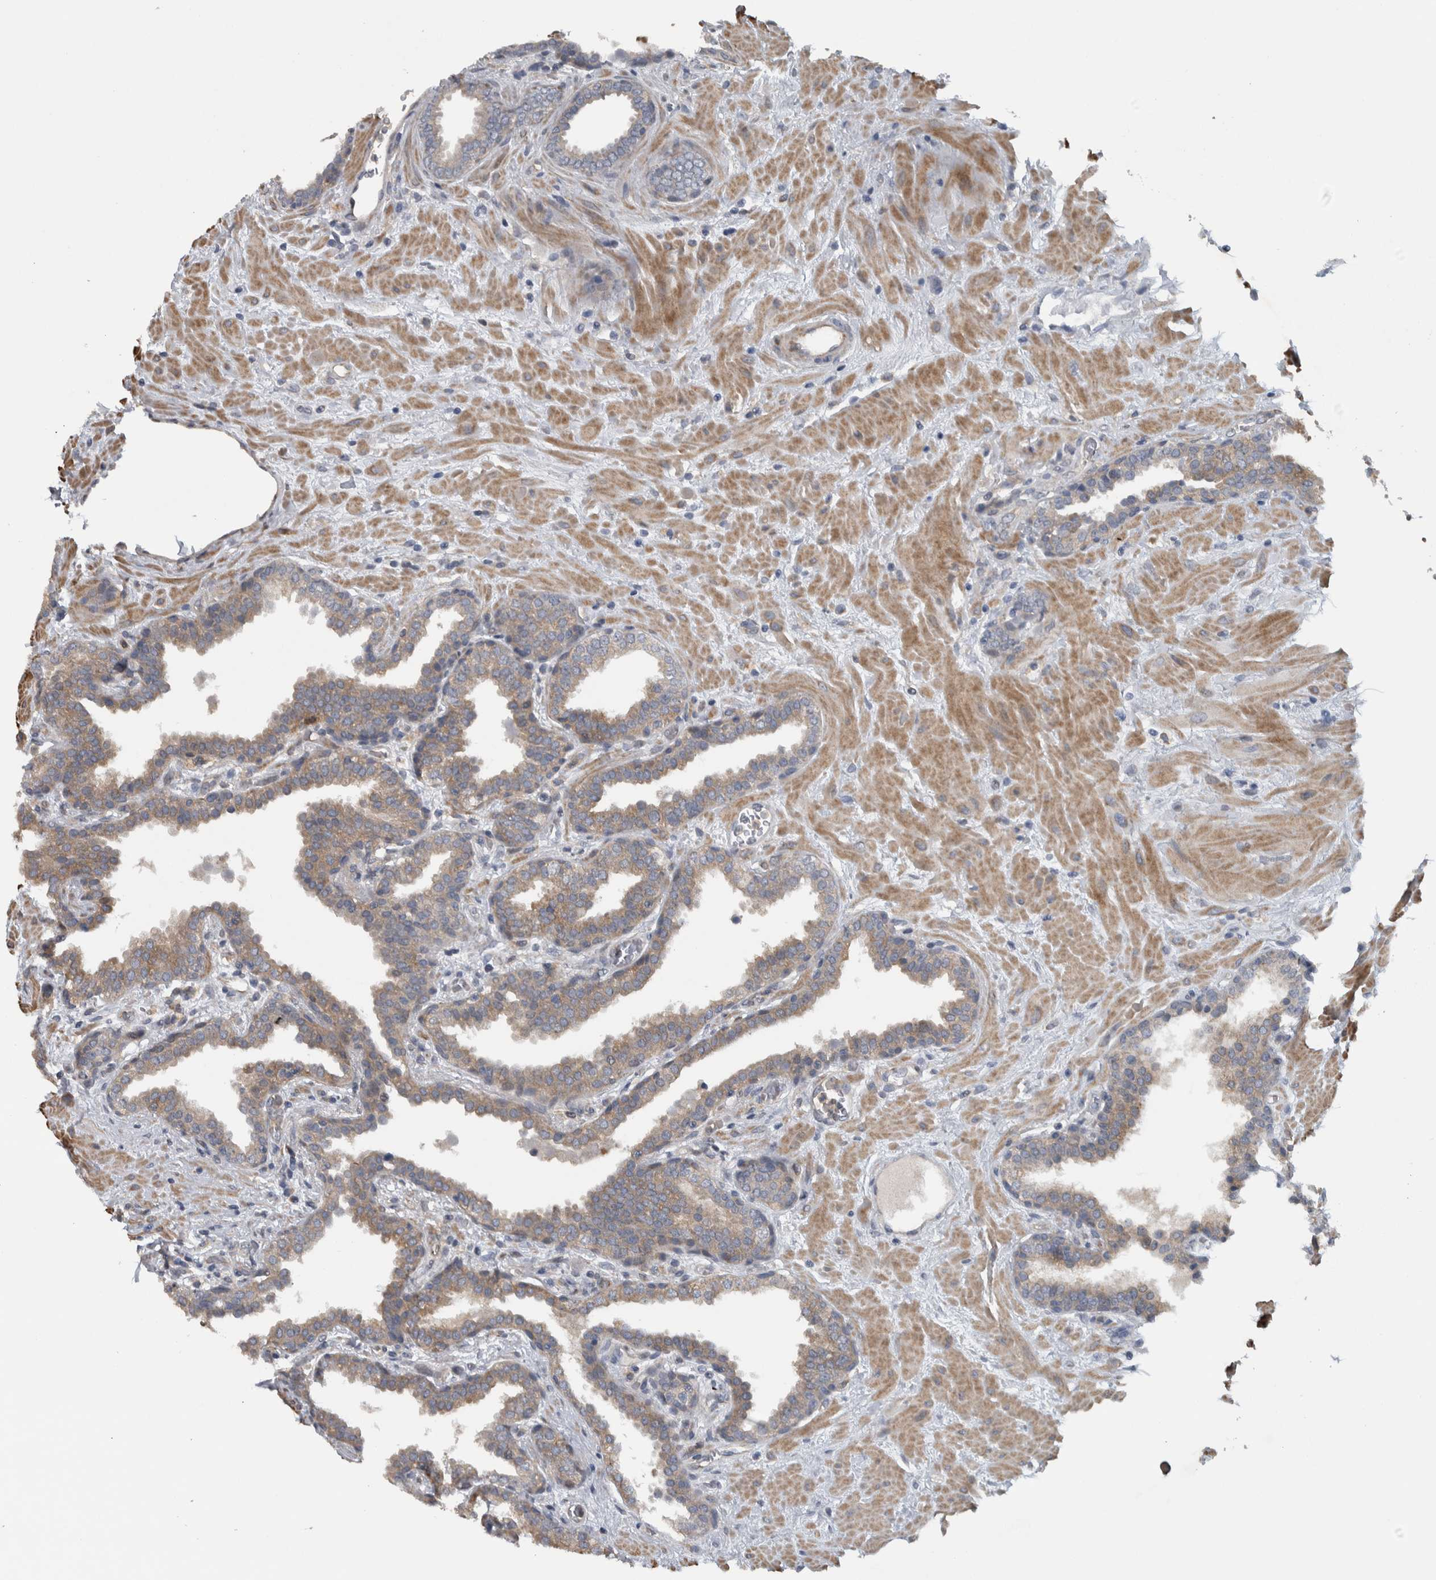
{"staining": {"intensity": "moderate", "quantity": "25%-75%", "location": "cytoplasmic/membranous"}, "tissue": "prostate", "cell_type": "Glandular cells", "image_type": "normal", "snomed": [{"axis": "morphology", "description": "Normal tissue, NOS"}, {"axis": "topography", "description": "Prostate"}], "caption": "An immunohistochemistry (IHC) histopathology image of unremarkable tissue is shown. Protein staining in brown highlights moderate cytoplasmic/membranous positivity in prostate within glandular cells. The staining is performed using DAB (3,3'-diaminobenzidine) brown chromogen to label protein expression. The nuclei are counter-stained blue using hematoxylin.", "gene": "NT5C2", "patient": {"sex": "male", "age": 51}}